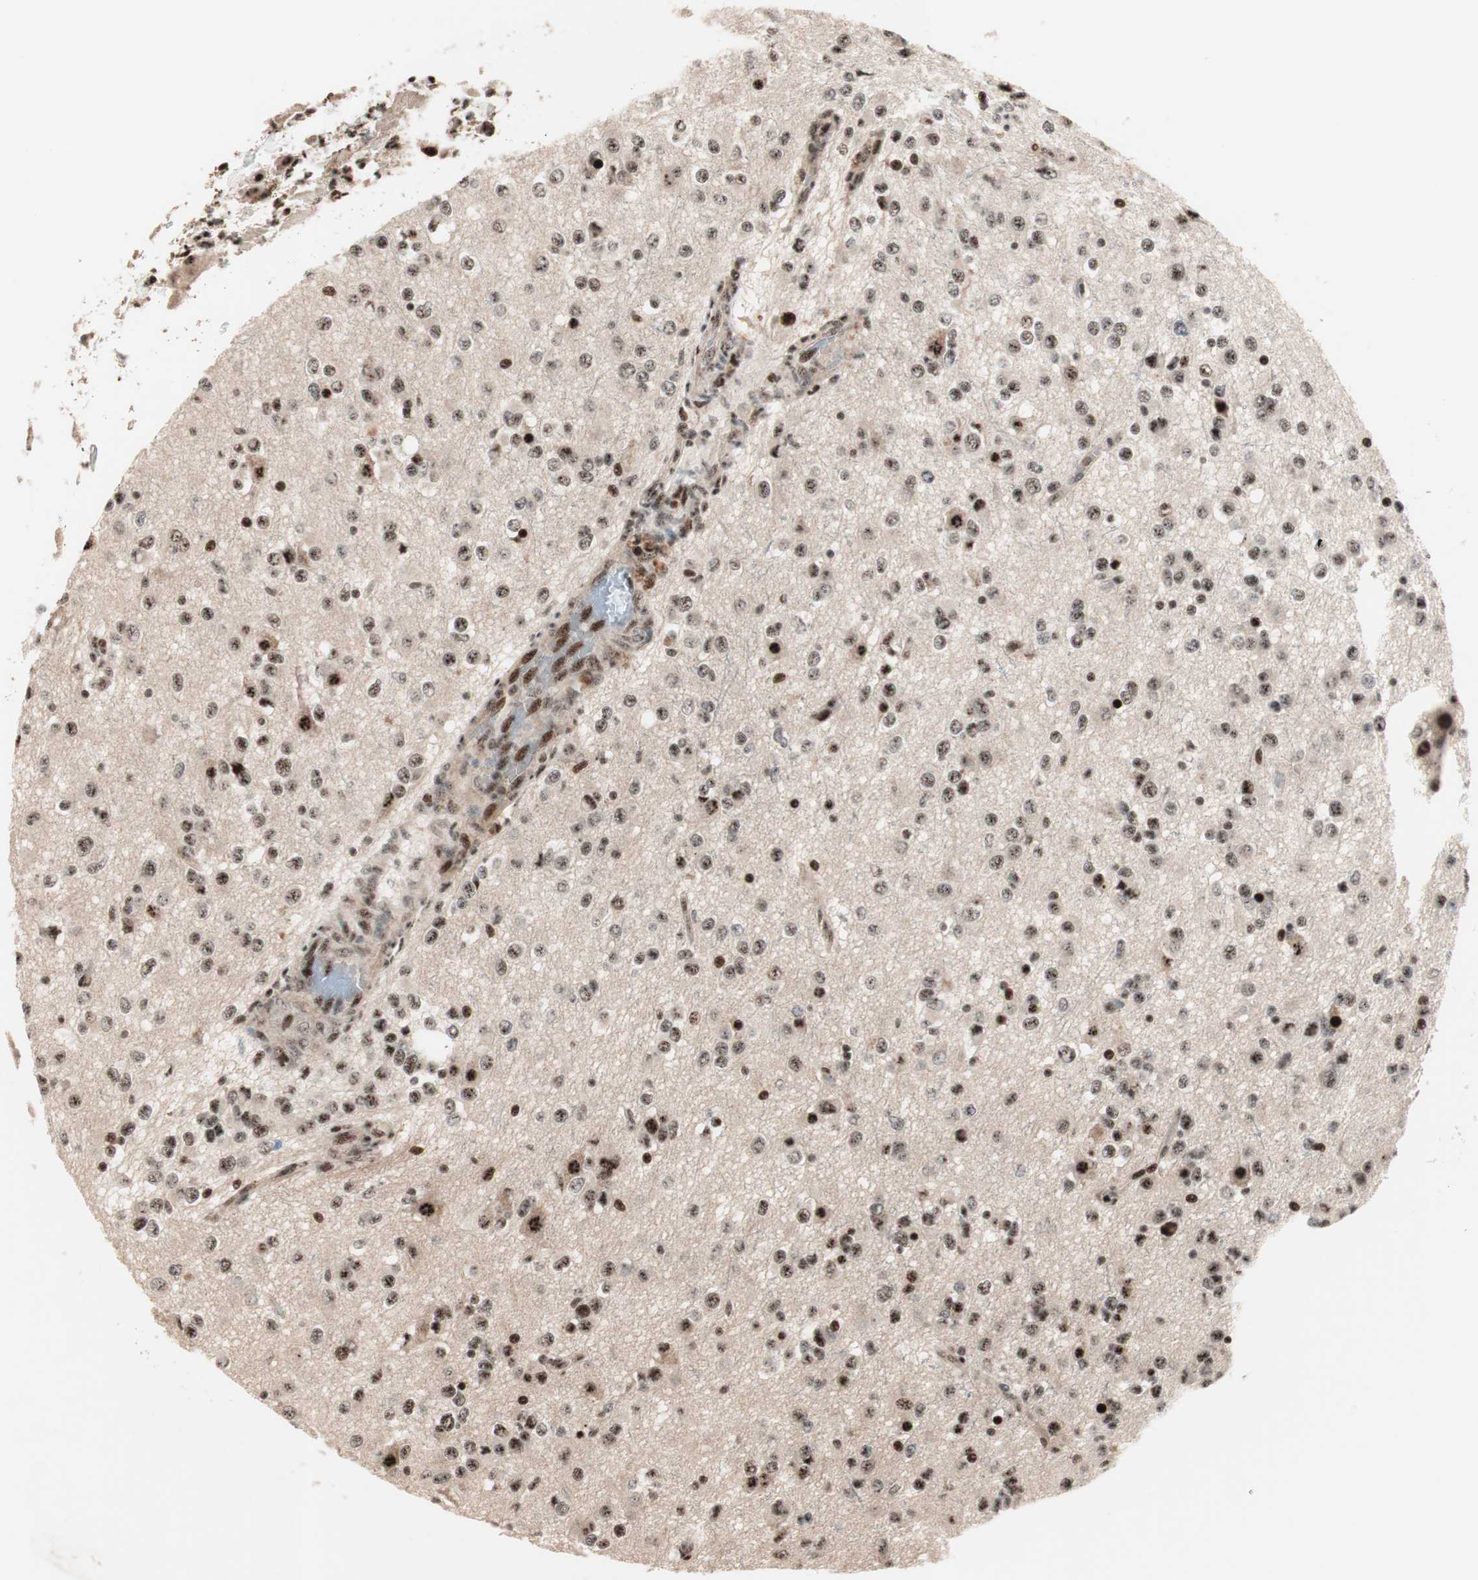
{"staining": {"intensity": "moderate", "quantity": ">75%", "location": "nuclear"}, "tissue": "glioma", "cell_type": "Tumor cells", "image_type": "cancer", "snomed": [{"axis": "morphology", "description": "Glioma, malignant, Low grade"}, {"axis": "topography", "description": "Brain"}], "caption": "A micrograph of malignant glioma (low-grade) stained for a protein reveals moderate nuclear brown staining in tumor cells.", "gene": "NR5A2", "patient": {"sex": "male", "age": 42}}